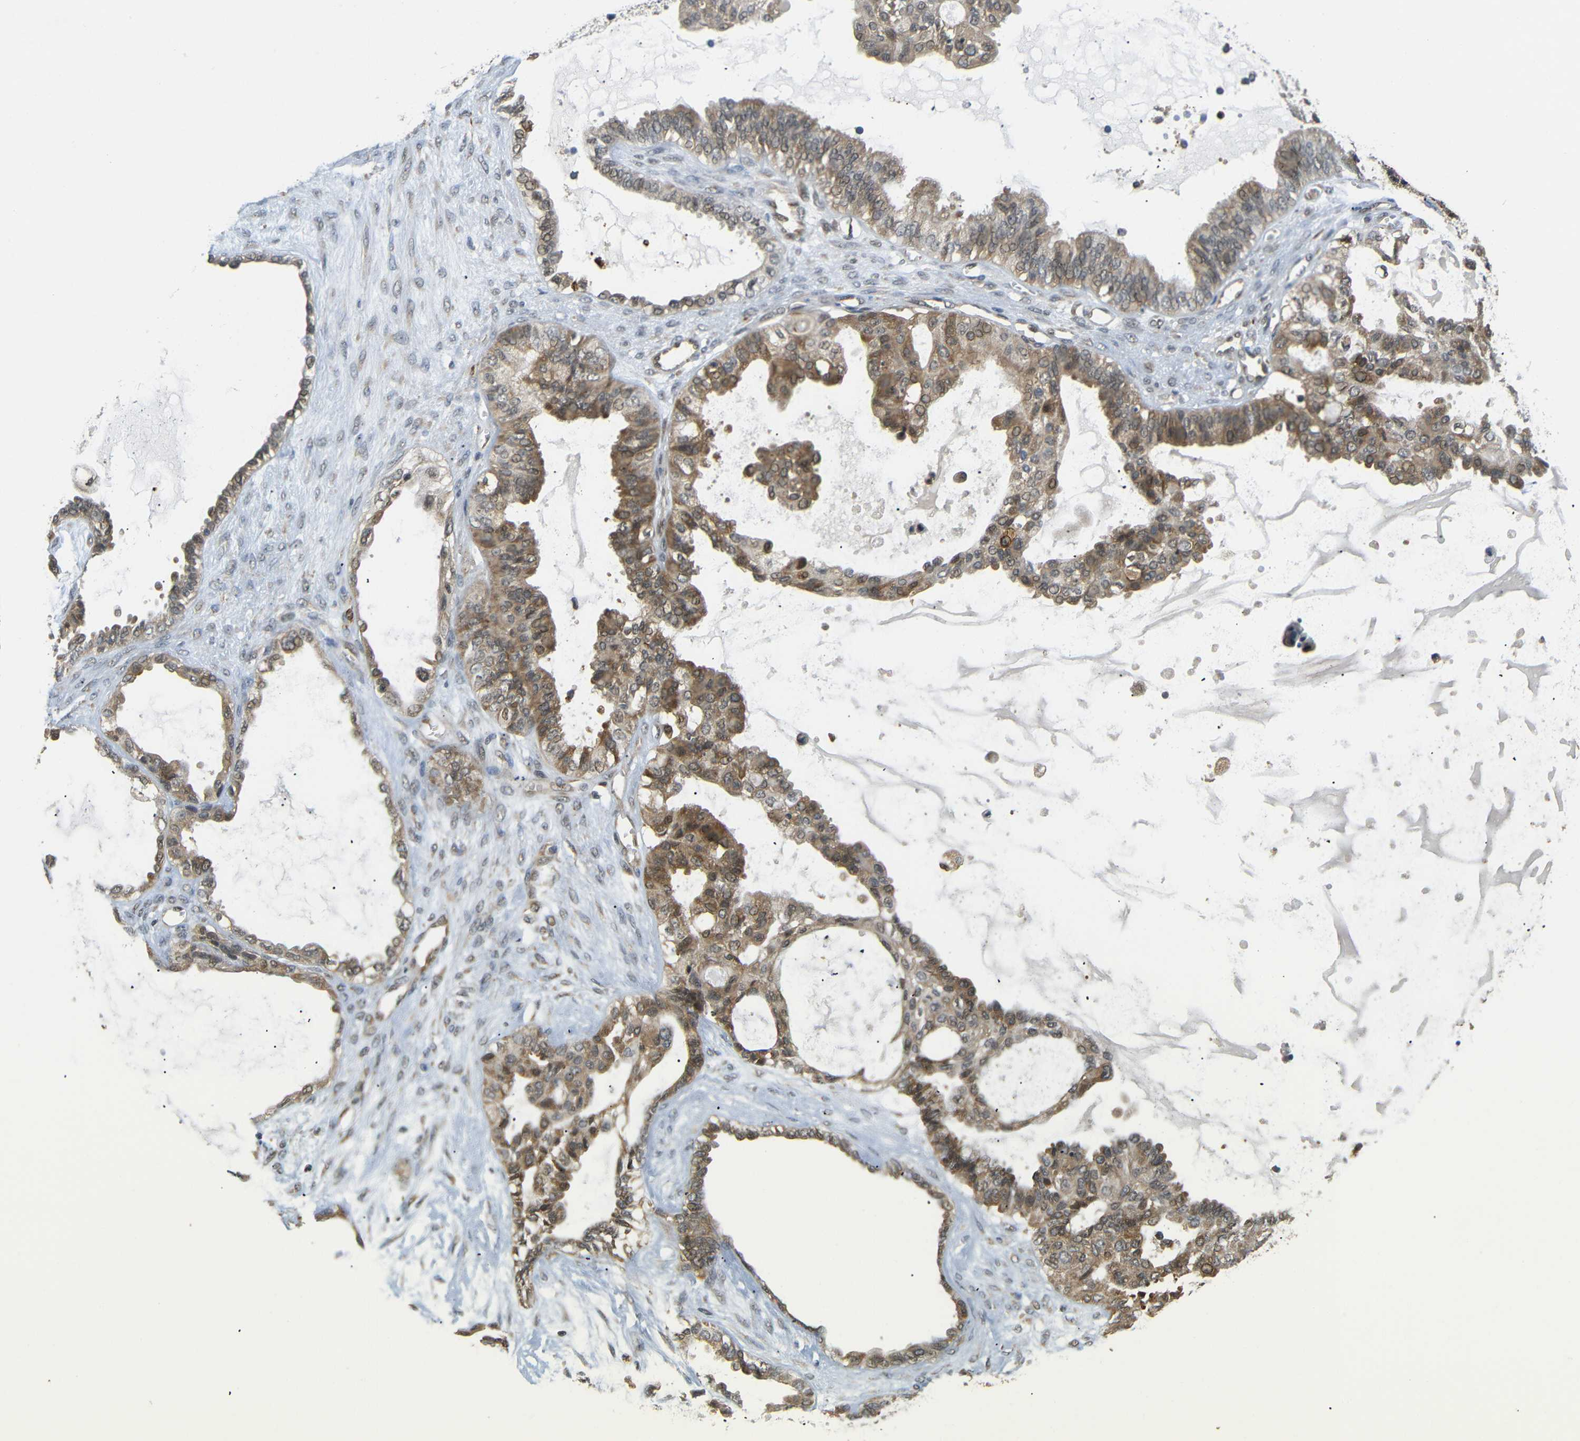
{"staining": {"intensity": "moderate", "quantity": ">75%", "location": "cytoplasmic/membranous,nuclear"}, "tissue": "ovarian cancer", "cell_type": "Tumor cells", "image_type": "cancer", "snomed": [{"axis": "morphology", "description": "Carcinoma, NOS"}, {"axis": "morphology", "description": "Carcinoma, endometroid"}, {"axis": "topography", "description": "Ovary"}], "caption": "Brown immunohistochemical staining in ovarian cancer demonstrates moderate cytoplasmic/membranous and nuclear positivity in about >75% of tumor cells. (DAB (3,3'-diaminobenzidine) IHC, brown staining for protein, blue staining for nuclei).", "gene": "GJA5", "patient": {"sex": "female", "age": 50}}